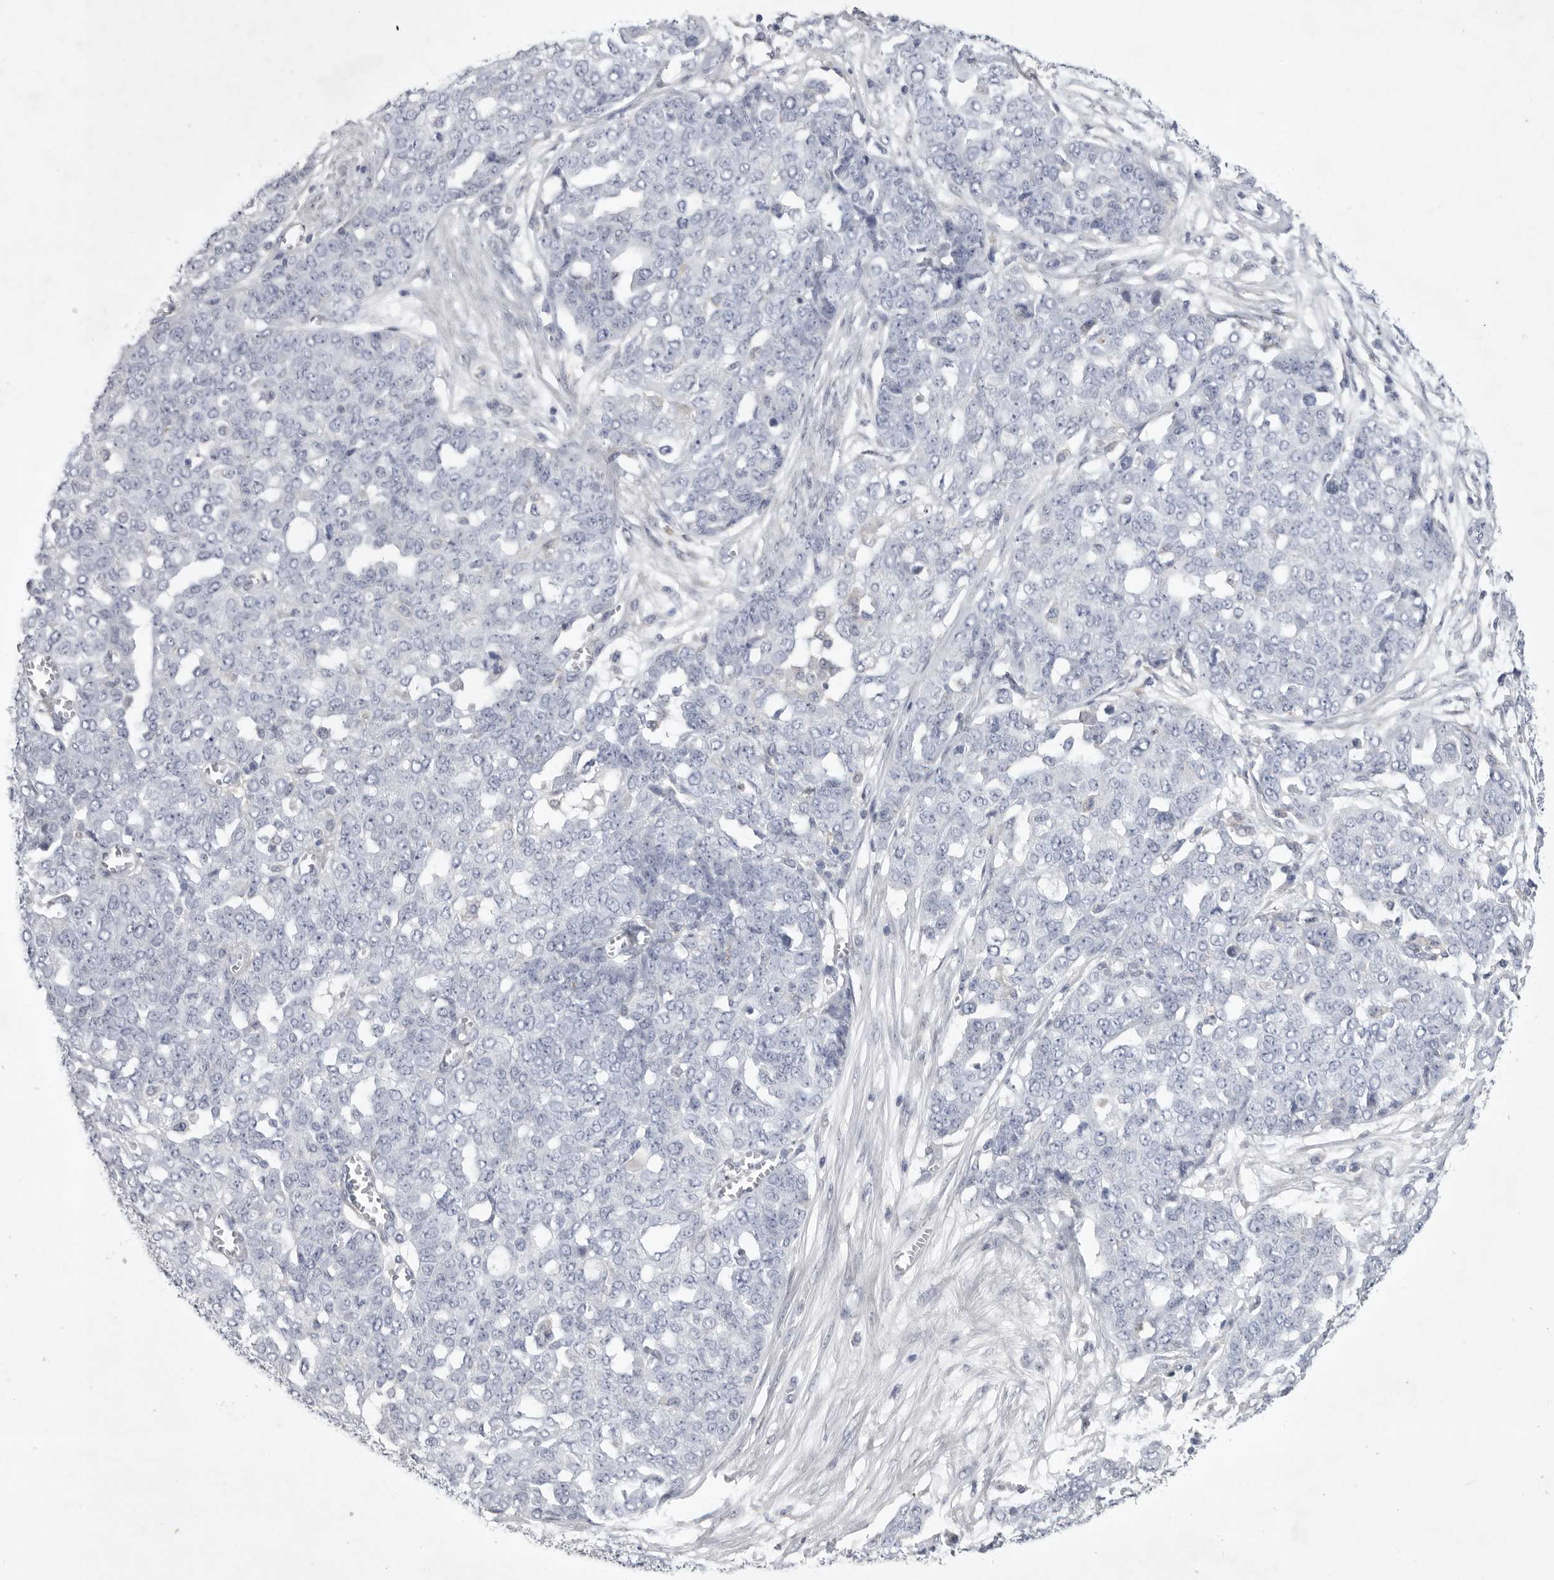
{"staining": {"intensity": "negative", "quantity": "none", "location": "none"}, "tissue": "ovarian cancer", "cell_type": "Tumor cells", "image_type": "cancer", "snomed": [{"axis": "morphology", "description": "Cystadenocarcinoma, serous, NOS"}, {"axis": "topography", "description": "Soft tissue"}, {"axis": "topography", "description": "Ovary"}], "caption": "IHC histopathology image of ovarian serous cystadenocarcinoma stained for a protein (brown), which demonstrates no staining in tumor cells.", "gene": "SIGLEC10", "patient": {"sex": "female", "age": 57}}